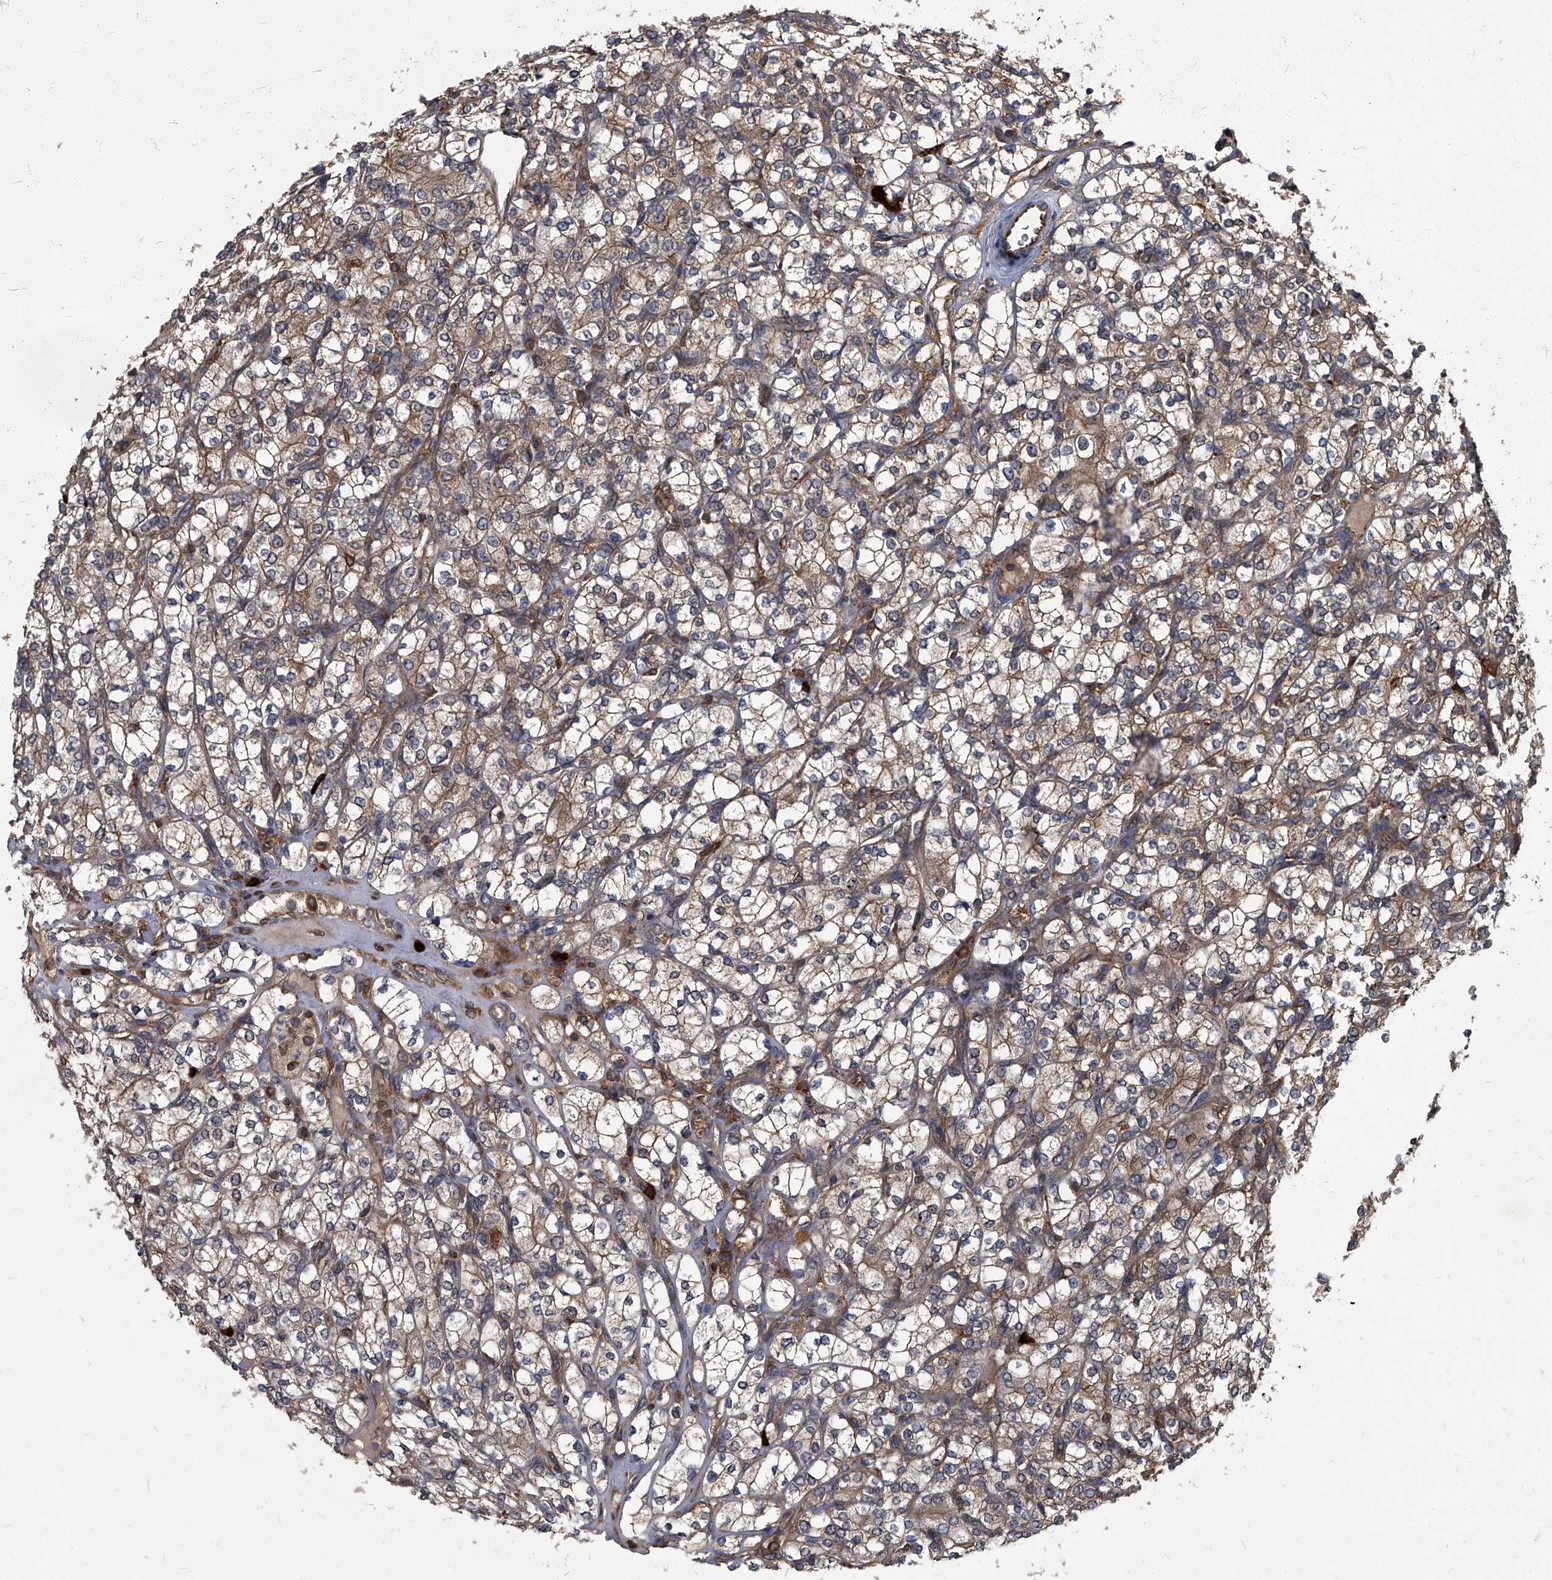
{"staining": {"intensity": "weak", "quantity": ">75%", "location": "cytoplasmic/membranous"}, "tissue": "renal cancer", "cell_type": "Tumor cells", "image_type": "cancer", "snomed": [{"axis": "morphology", "description": "Adenocarcinoma, NOS"}, {"axis": "topography", "description": "Kidney"}], "caption": "Renal cancer (adenocarcinoma) stained for a protein displays weak cytoplasmic/membranous positivity in tumor cells. (Brightfield microscopy of DAB IHC at high magnification).", "gene": "CDV3", "patient": {"sex": "male", "age": 77}}